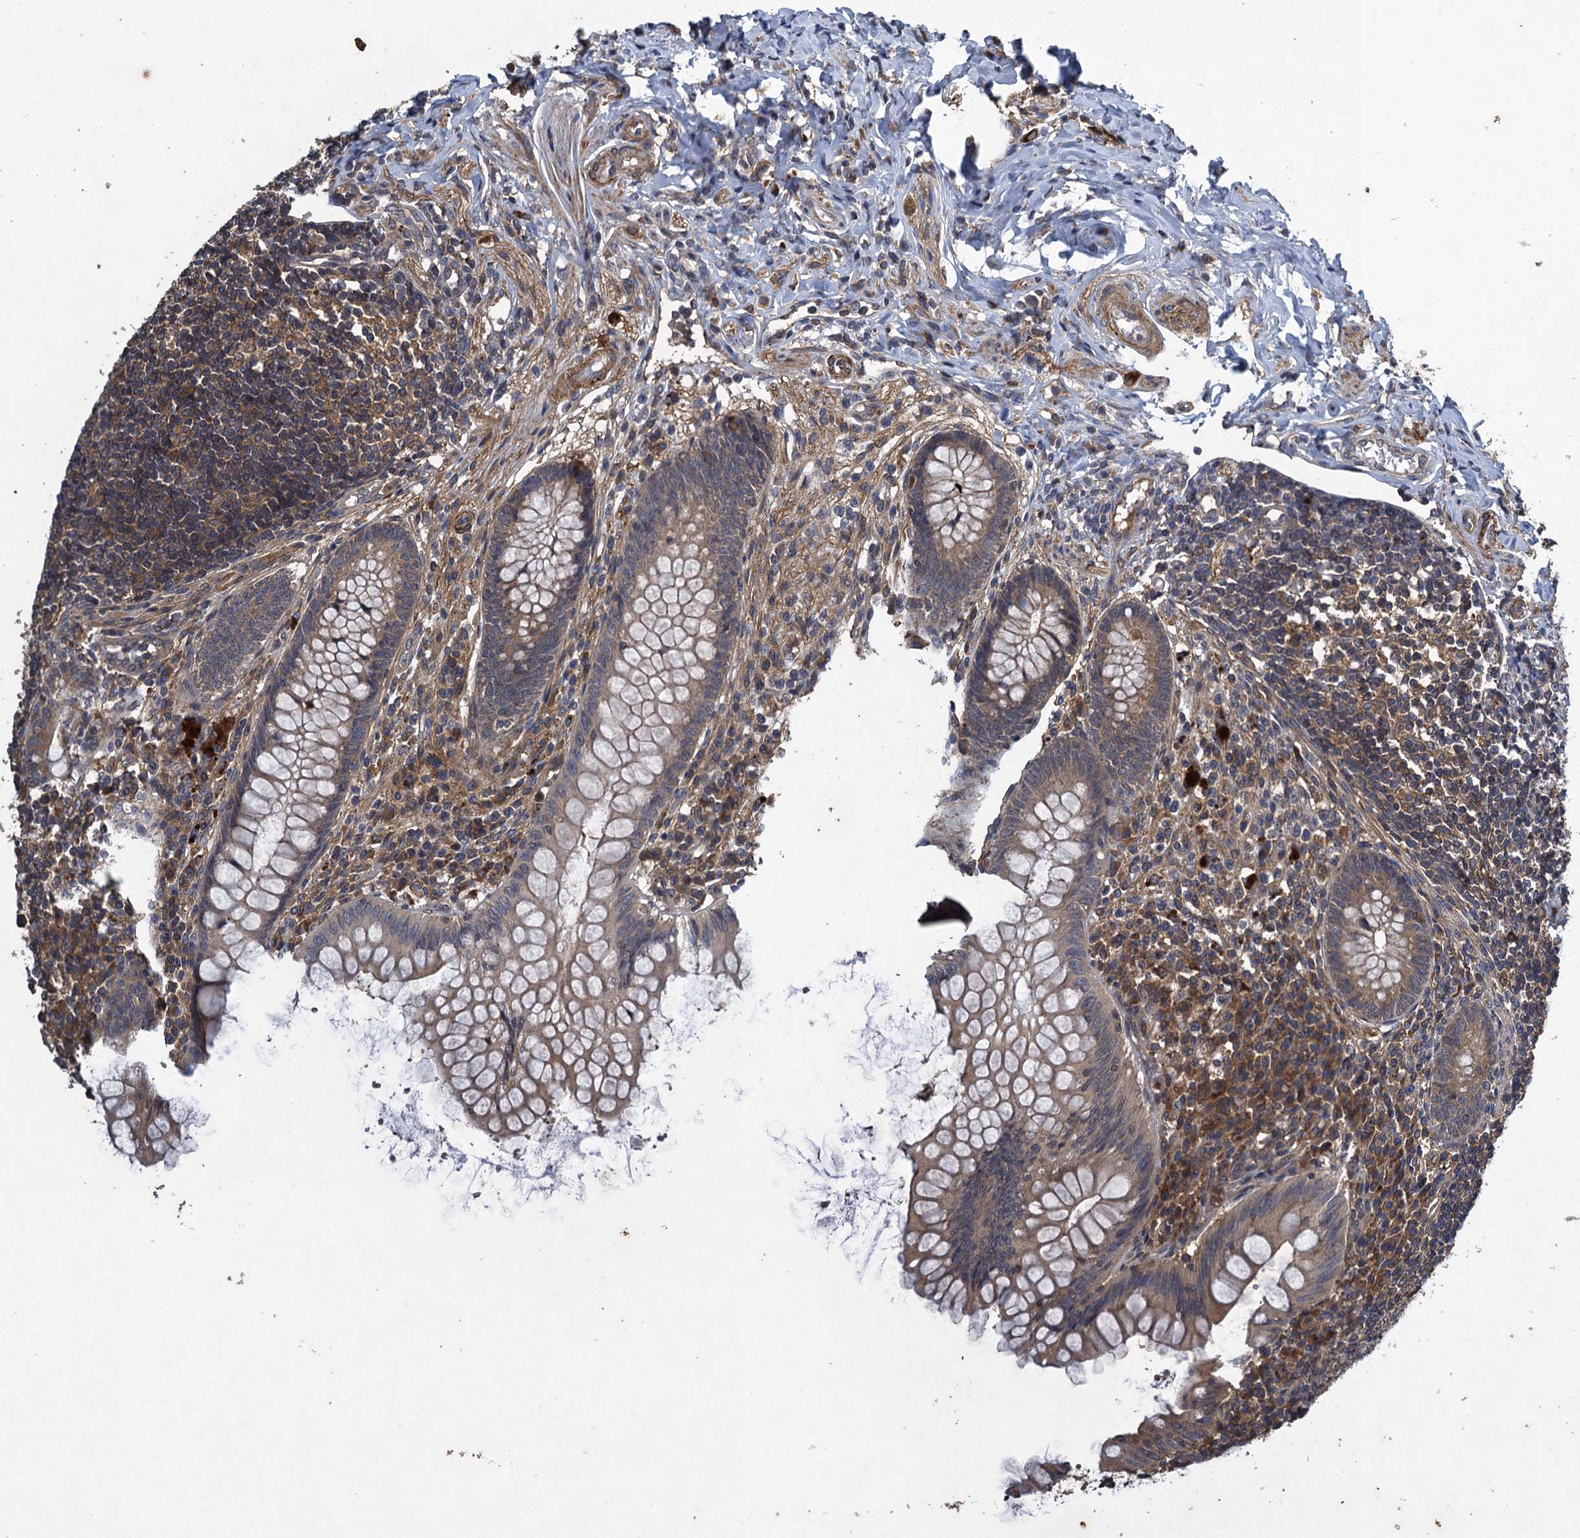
{"staining": {"intensity": "moderate", "quantity": ">75%", "location": "cytoplasmic/membranous"}, "tissue": "appendix", "cell_type": "Glandular cells", "image_type": "normal", "snomed": [{"axis": "morphology", "description": "Normal tissue, NOS"}, {"axis": "topography", "description": "Appendix"}], "caption": "Immunohistochemical staining of benign appendix exhibits moderate cytoplasmic/membranous protein expression in about >75% of glandular cells. (Brightfield microscopy of DAB IHC at high magnification).", "gene": "CNTN5", "patient": {"sex": "female", "age": 33}}